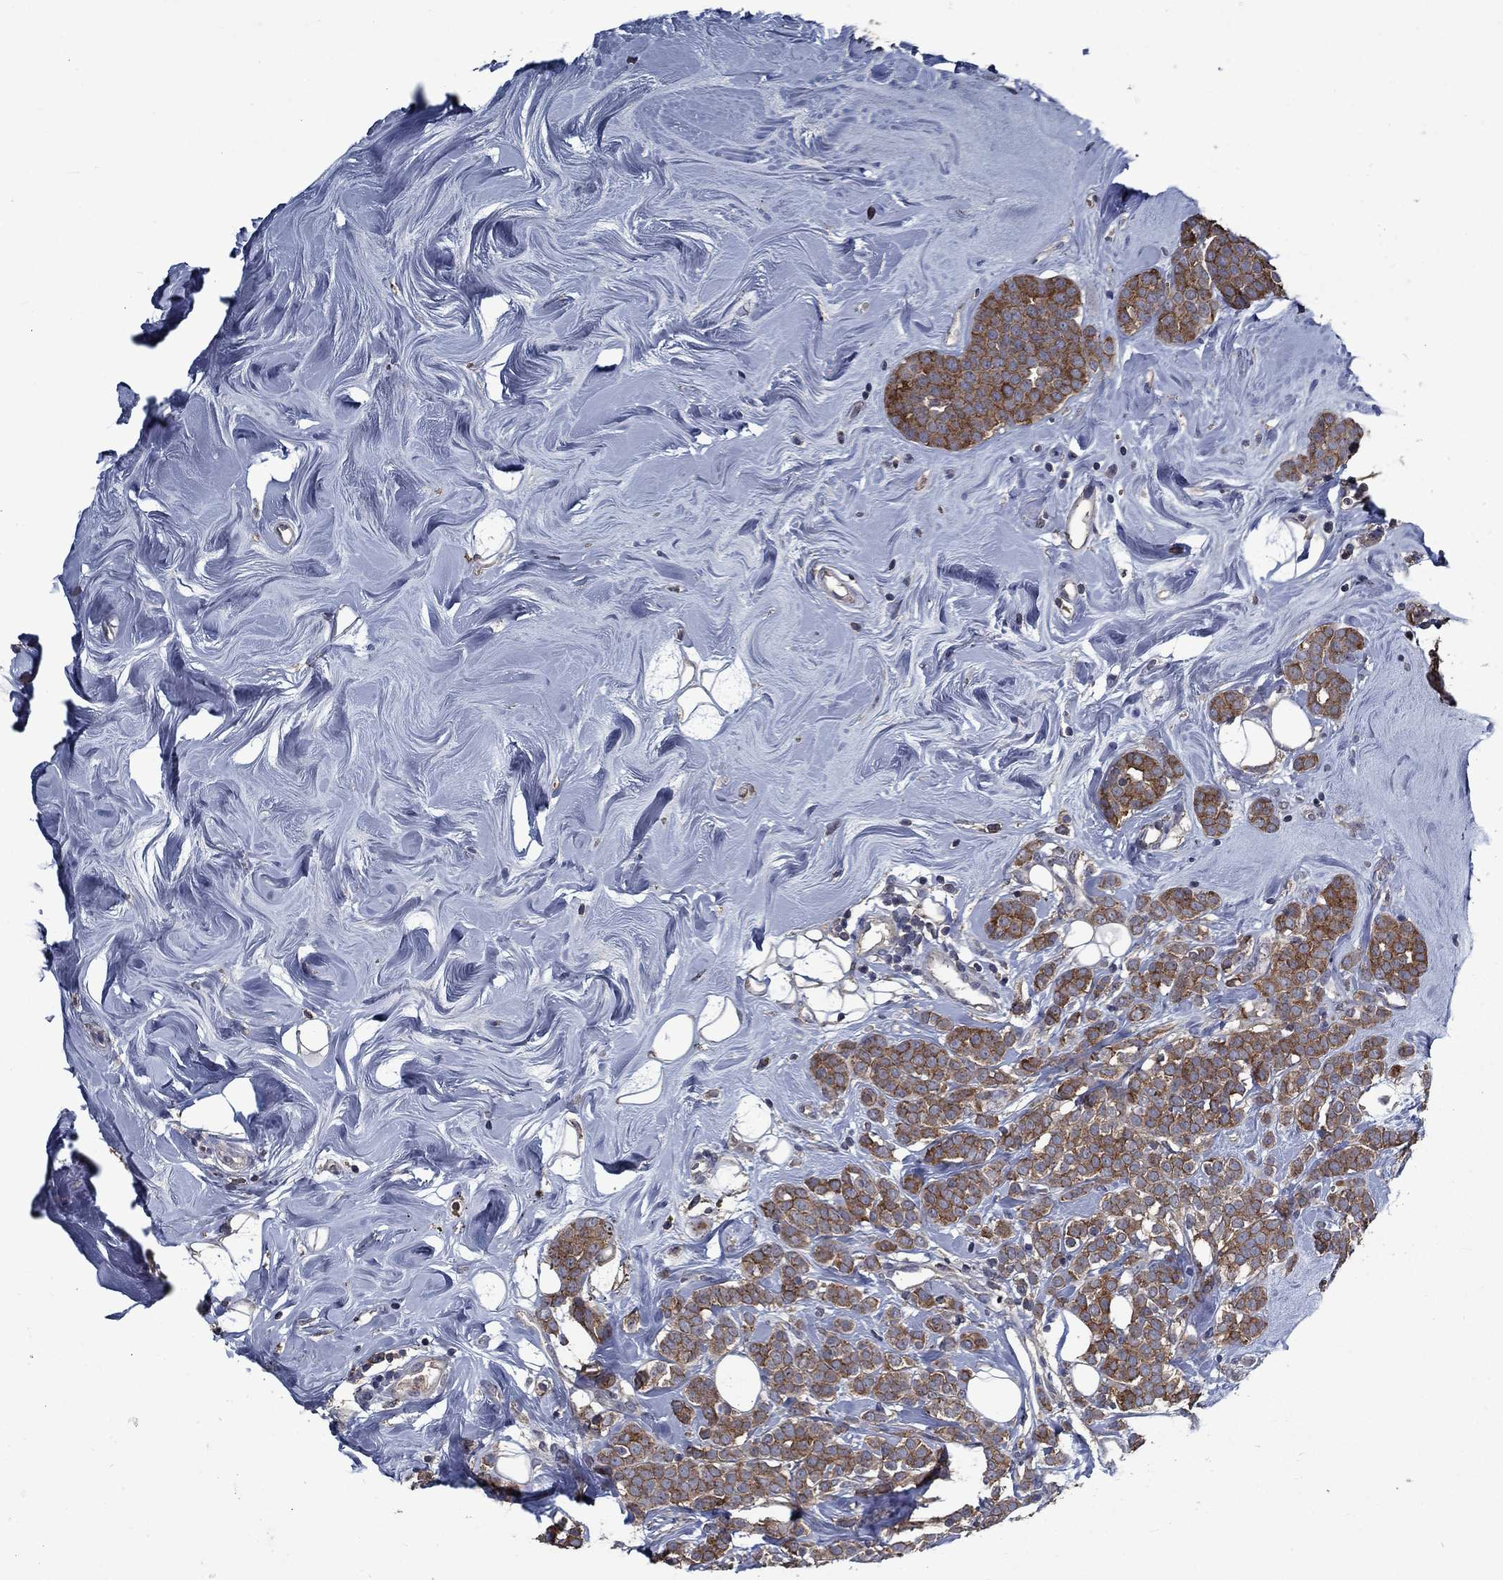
{"staining": {"intensity": "strong", "quantity": "25%-75%", "location": "cytoplasmic/membranous"}, "tissue": "breast cancer", "cell_type": "Tumor cells", "image_type": "cancer", "snomed": [{"axis": "morphology", "description": "Lobular carcinoma"}, {"axis": "topography", "description": "Breast"}], "caption": "This image reveals immunohistochemistry staining of lobular carcinoma (breast), with high strong cytoplasmic/membranous positivity in about 25%-75% of tumor cells.", "gene": "SLC44A1", "patient": {"sex": "female", "age": 49}}